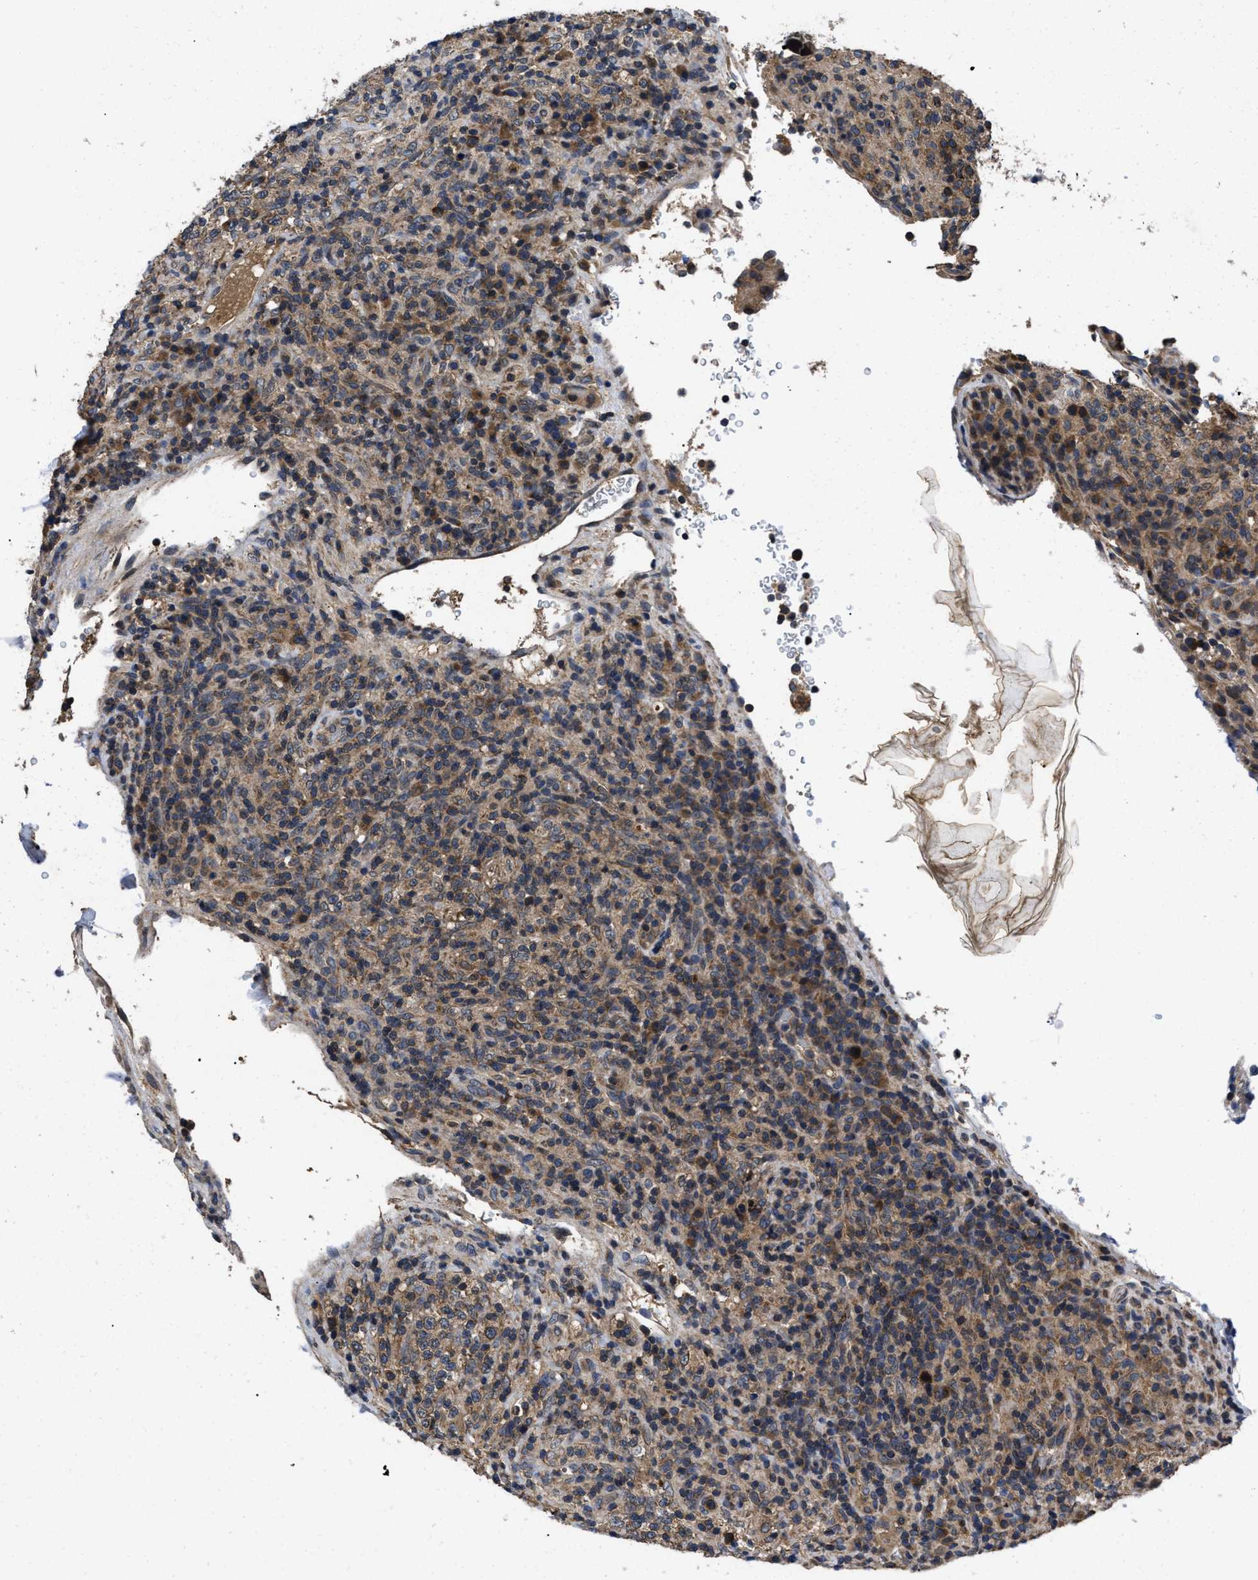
{"staining": {"intensity": "moderate", "quantity": "25%-75%", "location": "cytoplasmic/membranous"}, "tissue": "lymphoma", "cell_type": "Tumor cells", "image_type": "cancer", "snomed": [{"axis": "morphology", "description": "Malignant lymphoma, non-Hodgkin's type, High grade"}, {"axis": "topography", "description": "Lymph node"}], "caption": "Moderate cytoplasmic/membranous expression is seen in approximately 25%-75% of tumor cells in high-grade malignant lymphoma, non-Hodgkin's type. (brown staining indicates protein expression, while blue staining denotes nuclei).", "gene": "LRRC3", "patient": {"sex": "female", "age": 76}}